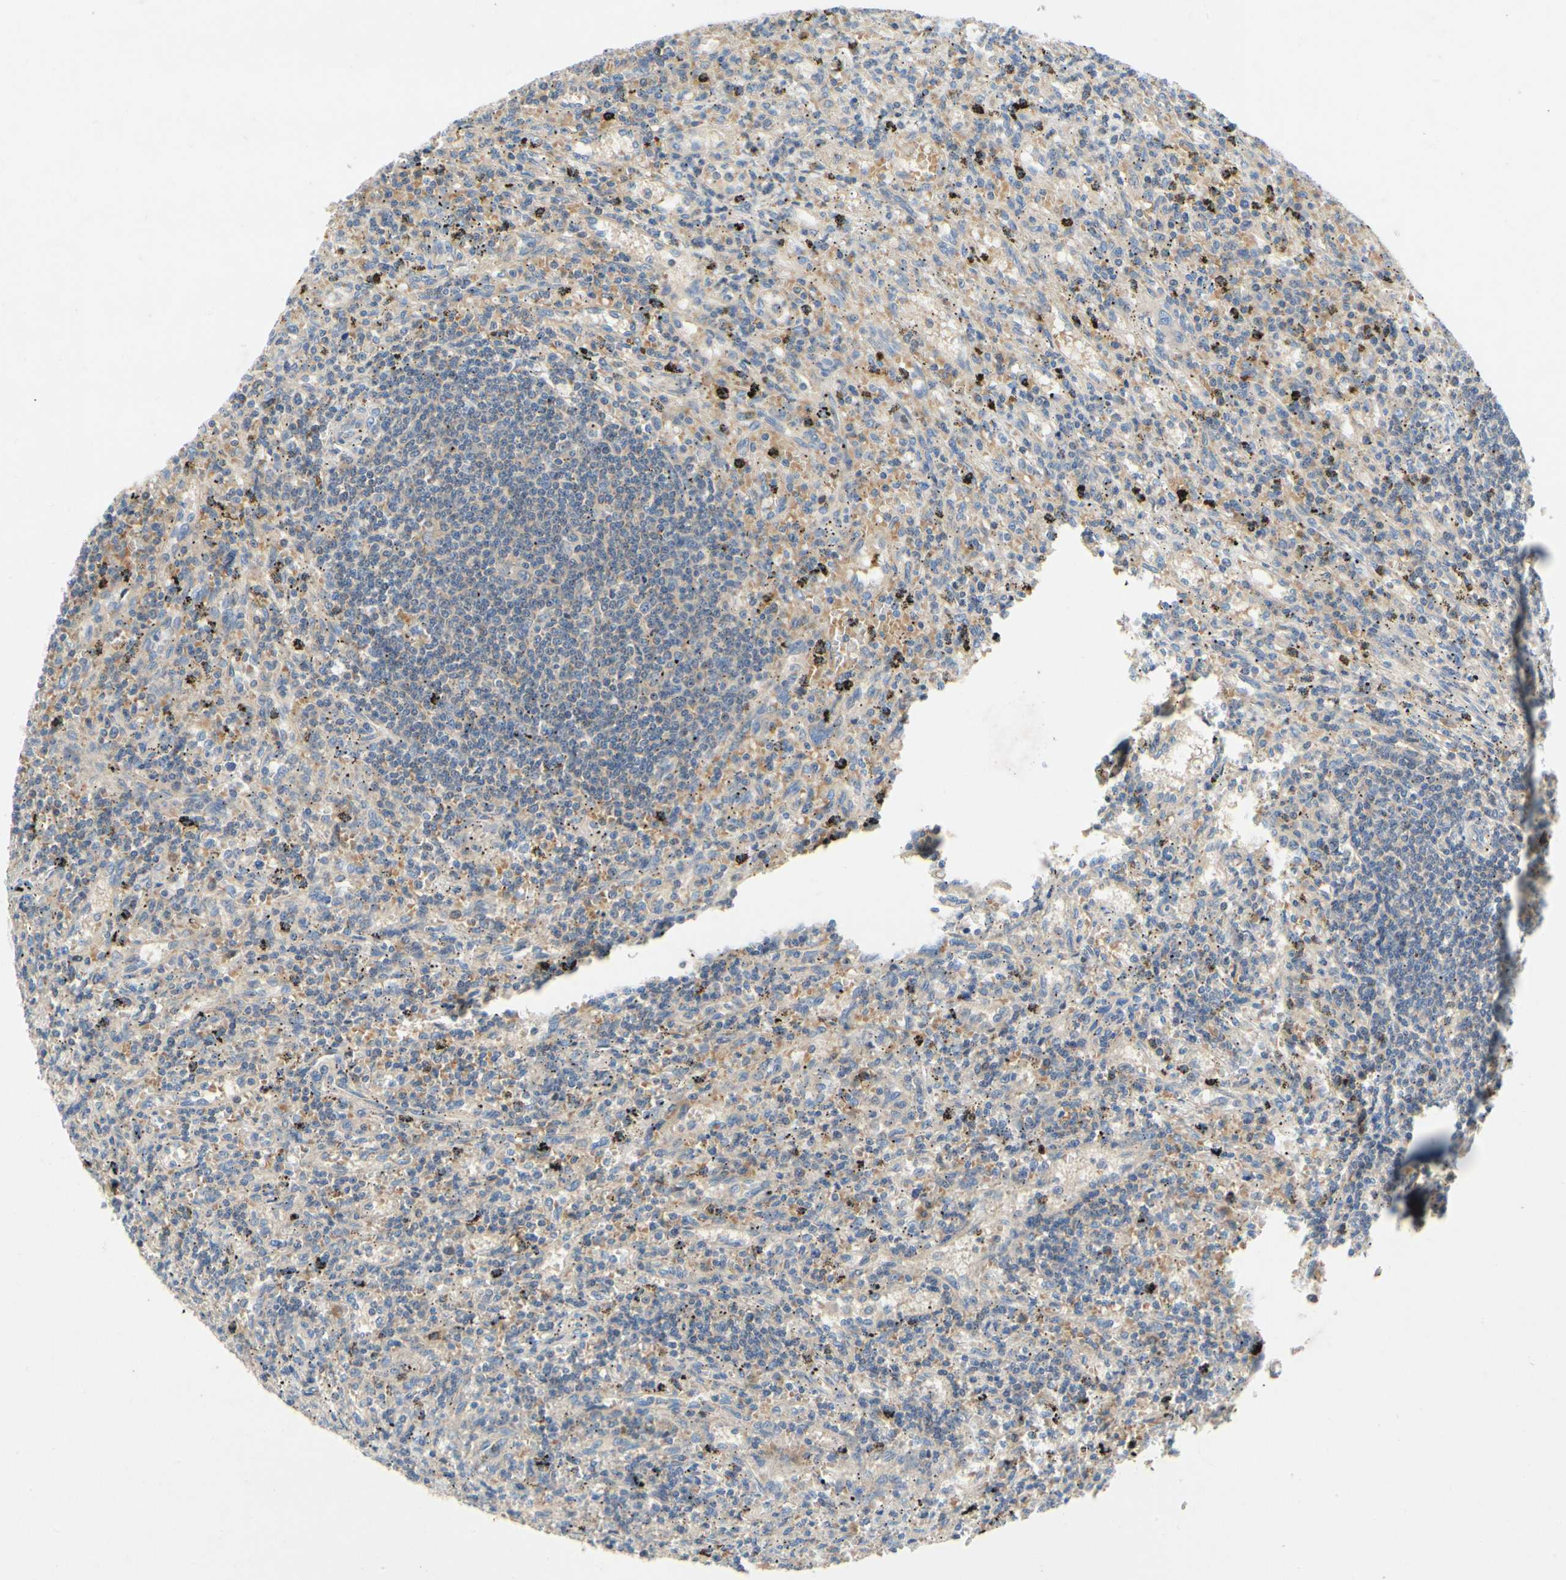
{"staining": {"intensity": "weak", "quantity": "<25%", "location": "cytoplasmic/membranous"}, "tissue": "lymphoma", "cell_type": "Tumor cells", "image_type": "cancer", "snomed": [{"axis": "morphology", "description": "Malignant lymphoma, non-Hodgkin's type, Low grade"}, {"axis": "topography", "description": "Spleen"}], "caption": "A micrograph of low-grade malignant lymphoma, non-Hodgkin's type stained for a protein exhibits no brown staining in tumor cells. (Brightfield microscopy of DAB IHC at high magnification).", "gene": "KLHDC8B", "patient": {"sex": "male", "age": 76}}